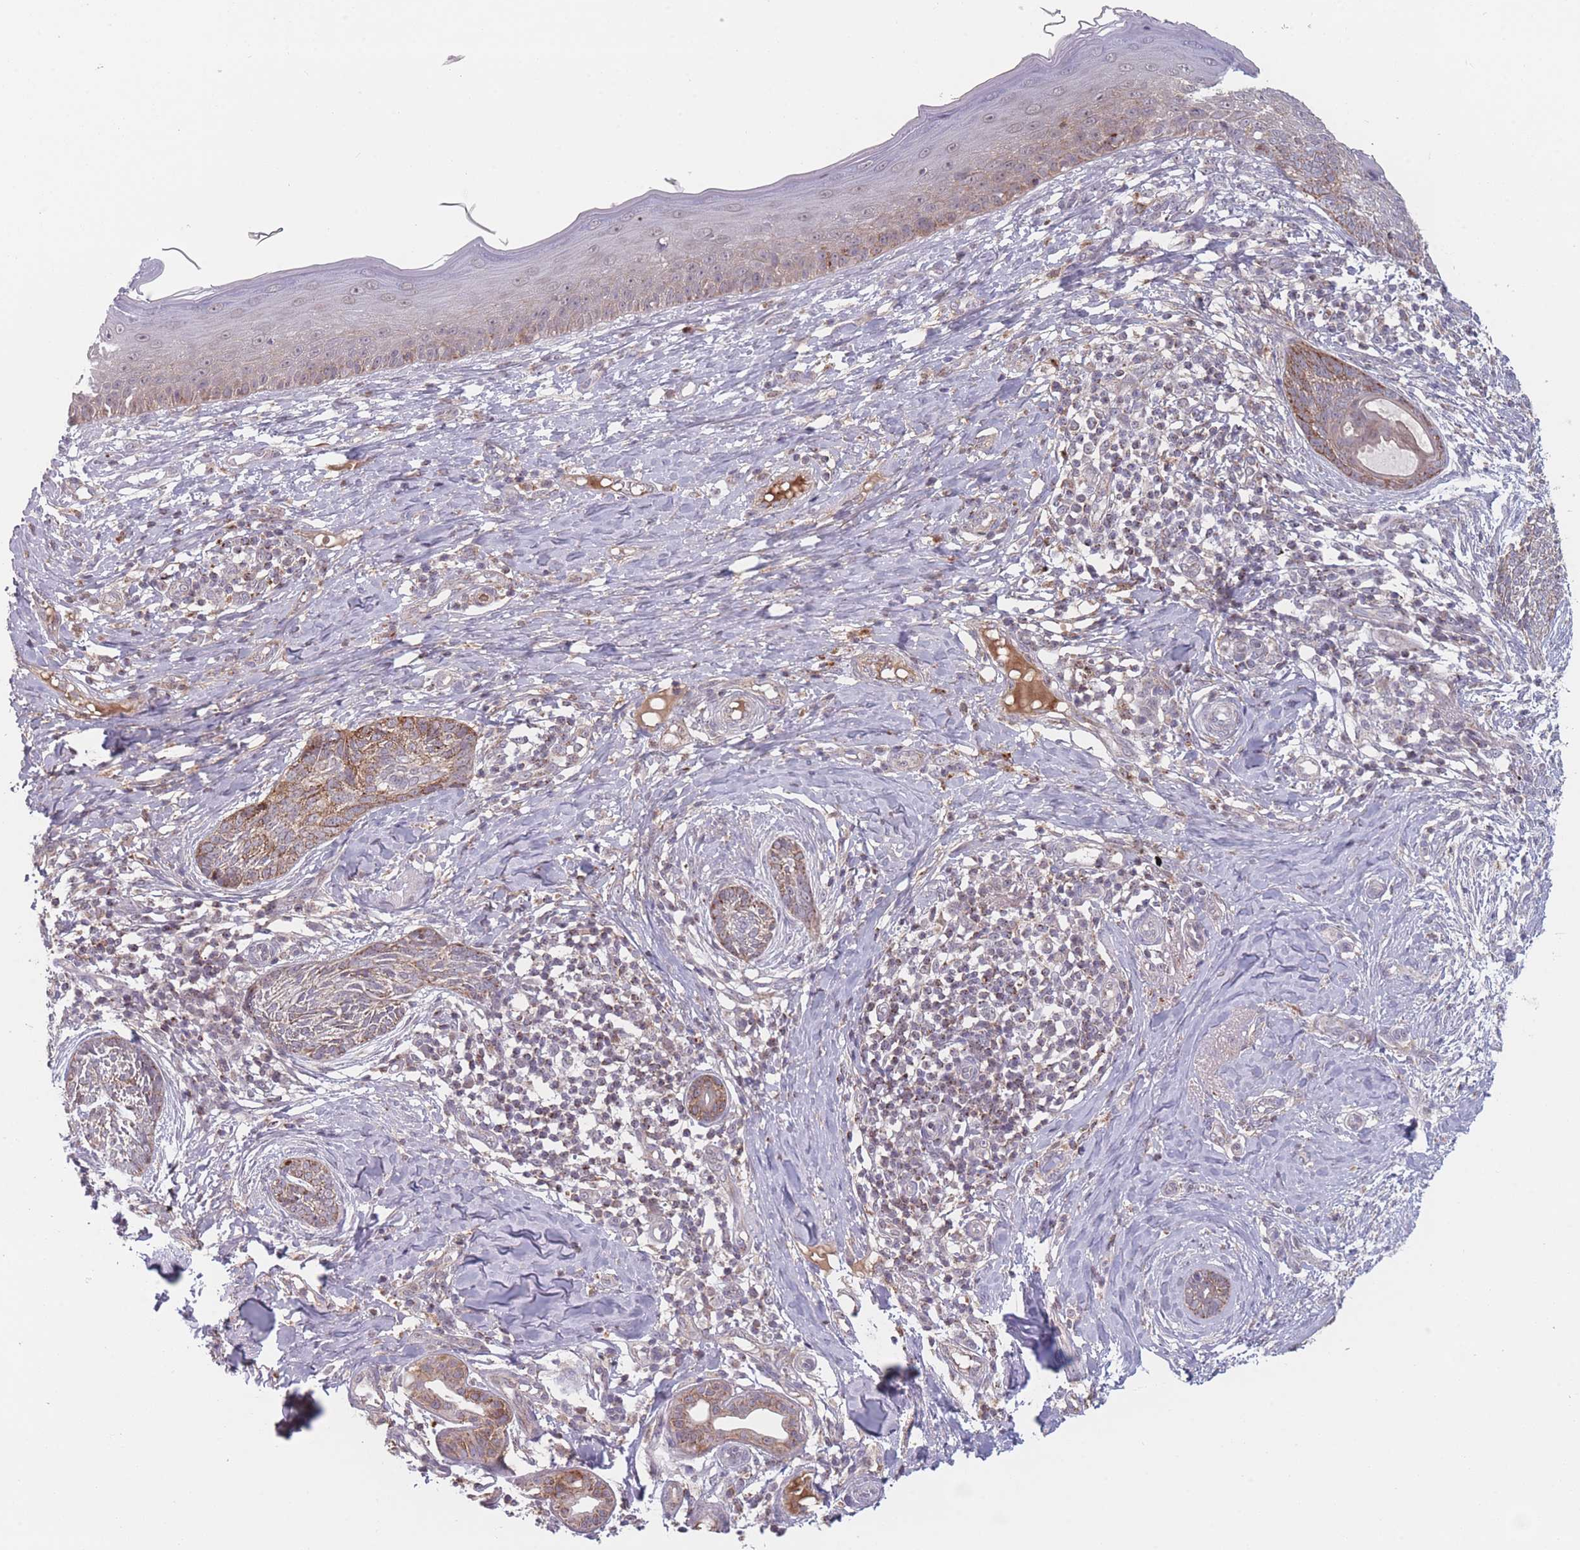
{"staining": {"intensity": "moderate", "quantity": "25%-75%", "location": "cytoplasmic/membranous"}, "tissue": "skin cancer", "cell_type": "Tumor cells", "image_type": "cancer", "snomed": [{"axis": "morphology", "description": "Basal cell carcinoma"}, {"axis": "topography", "description": "Skin"}], "caption": "Moderate cytoplasmic/membranous positivity for a protein is present in about 25%-75% of tumor cells of skin cancer (basal cell carcinoma) using IHC.", "gene": "TMEM232", "patient": {"sex": "male", "age": 73}}